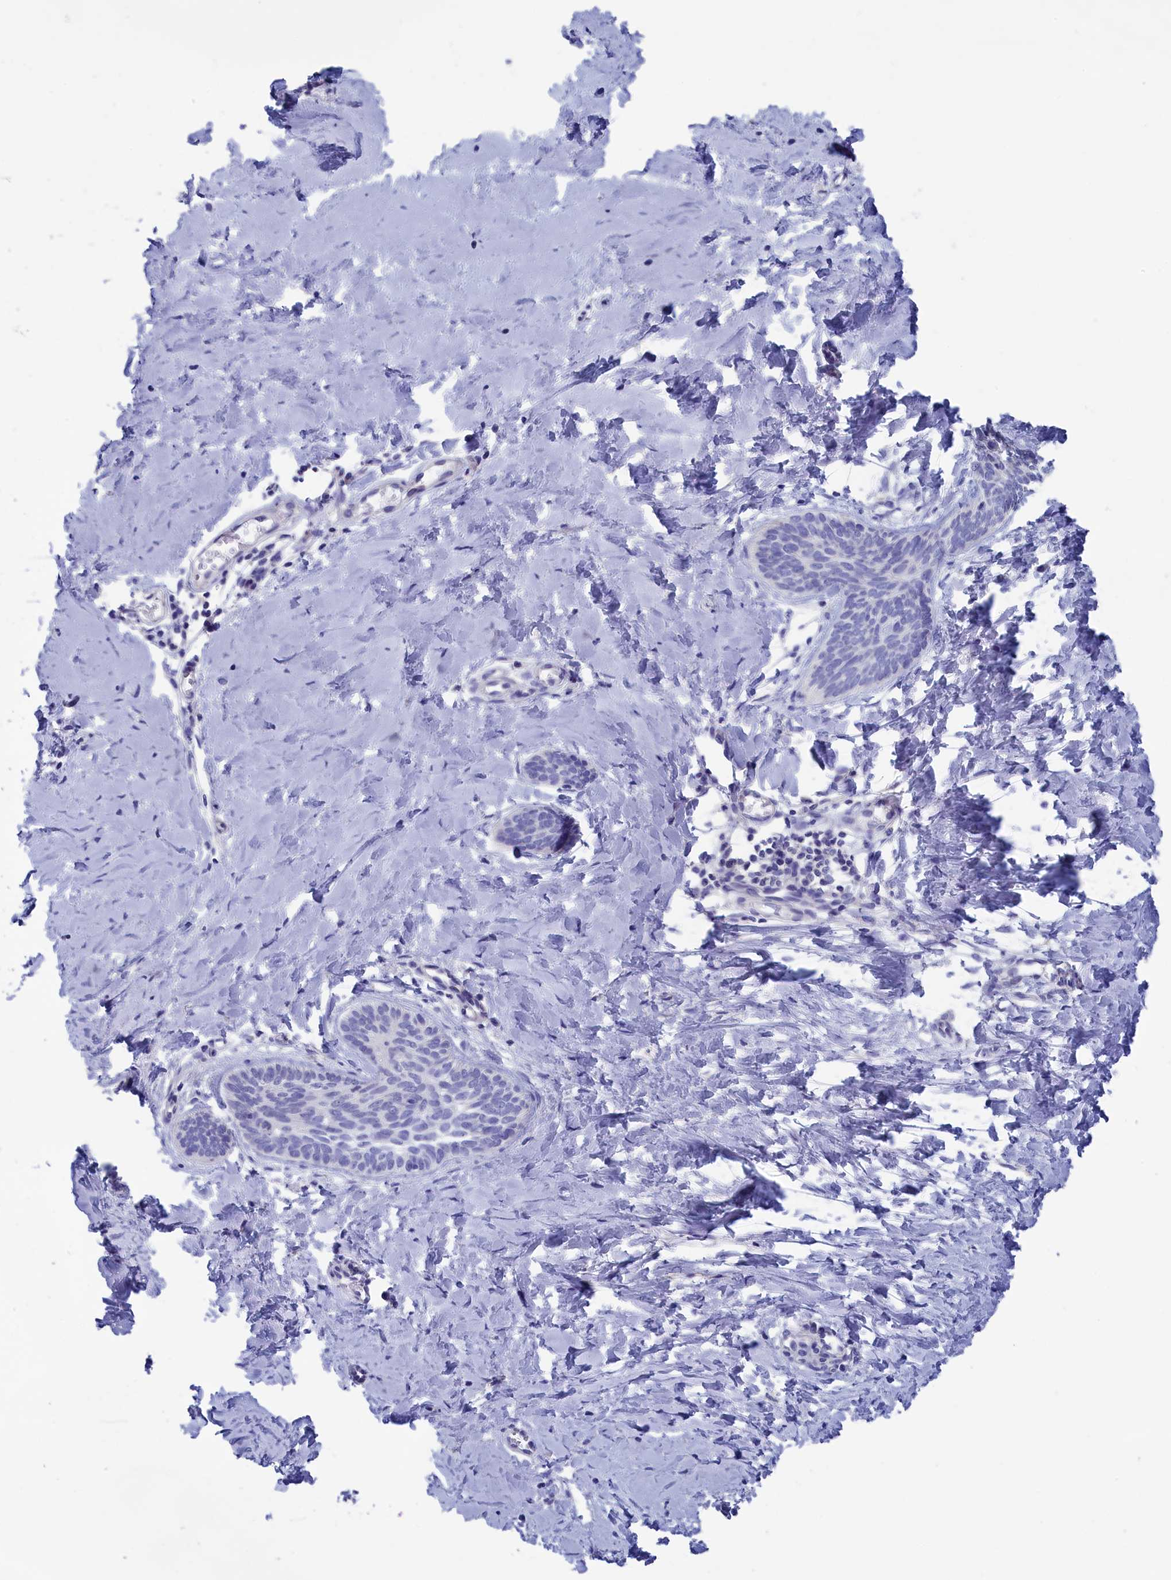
{"staining": {"intensity": "negative", "quantity": "none", "location": "none"}, "tissue": "skin cancer", "cell_type": "Tumor cells", "image_type": "cancer", "snomed": [{"axis": "morphology", "description": "Basal cell carcinoma"}, {"axis": "topography", "description": "Skin"}], "caption": "DAB immunohistochemical staining of human skin cancer reveals no significant positivity in tumor cells.", "gene": "VPS35L", "patient": {"sex": "female", "age": 81}}